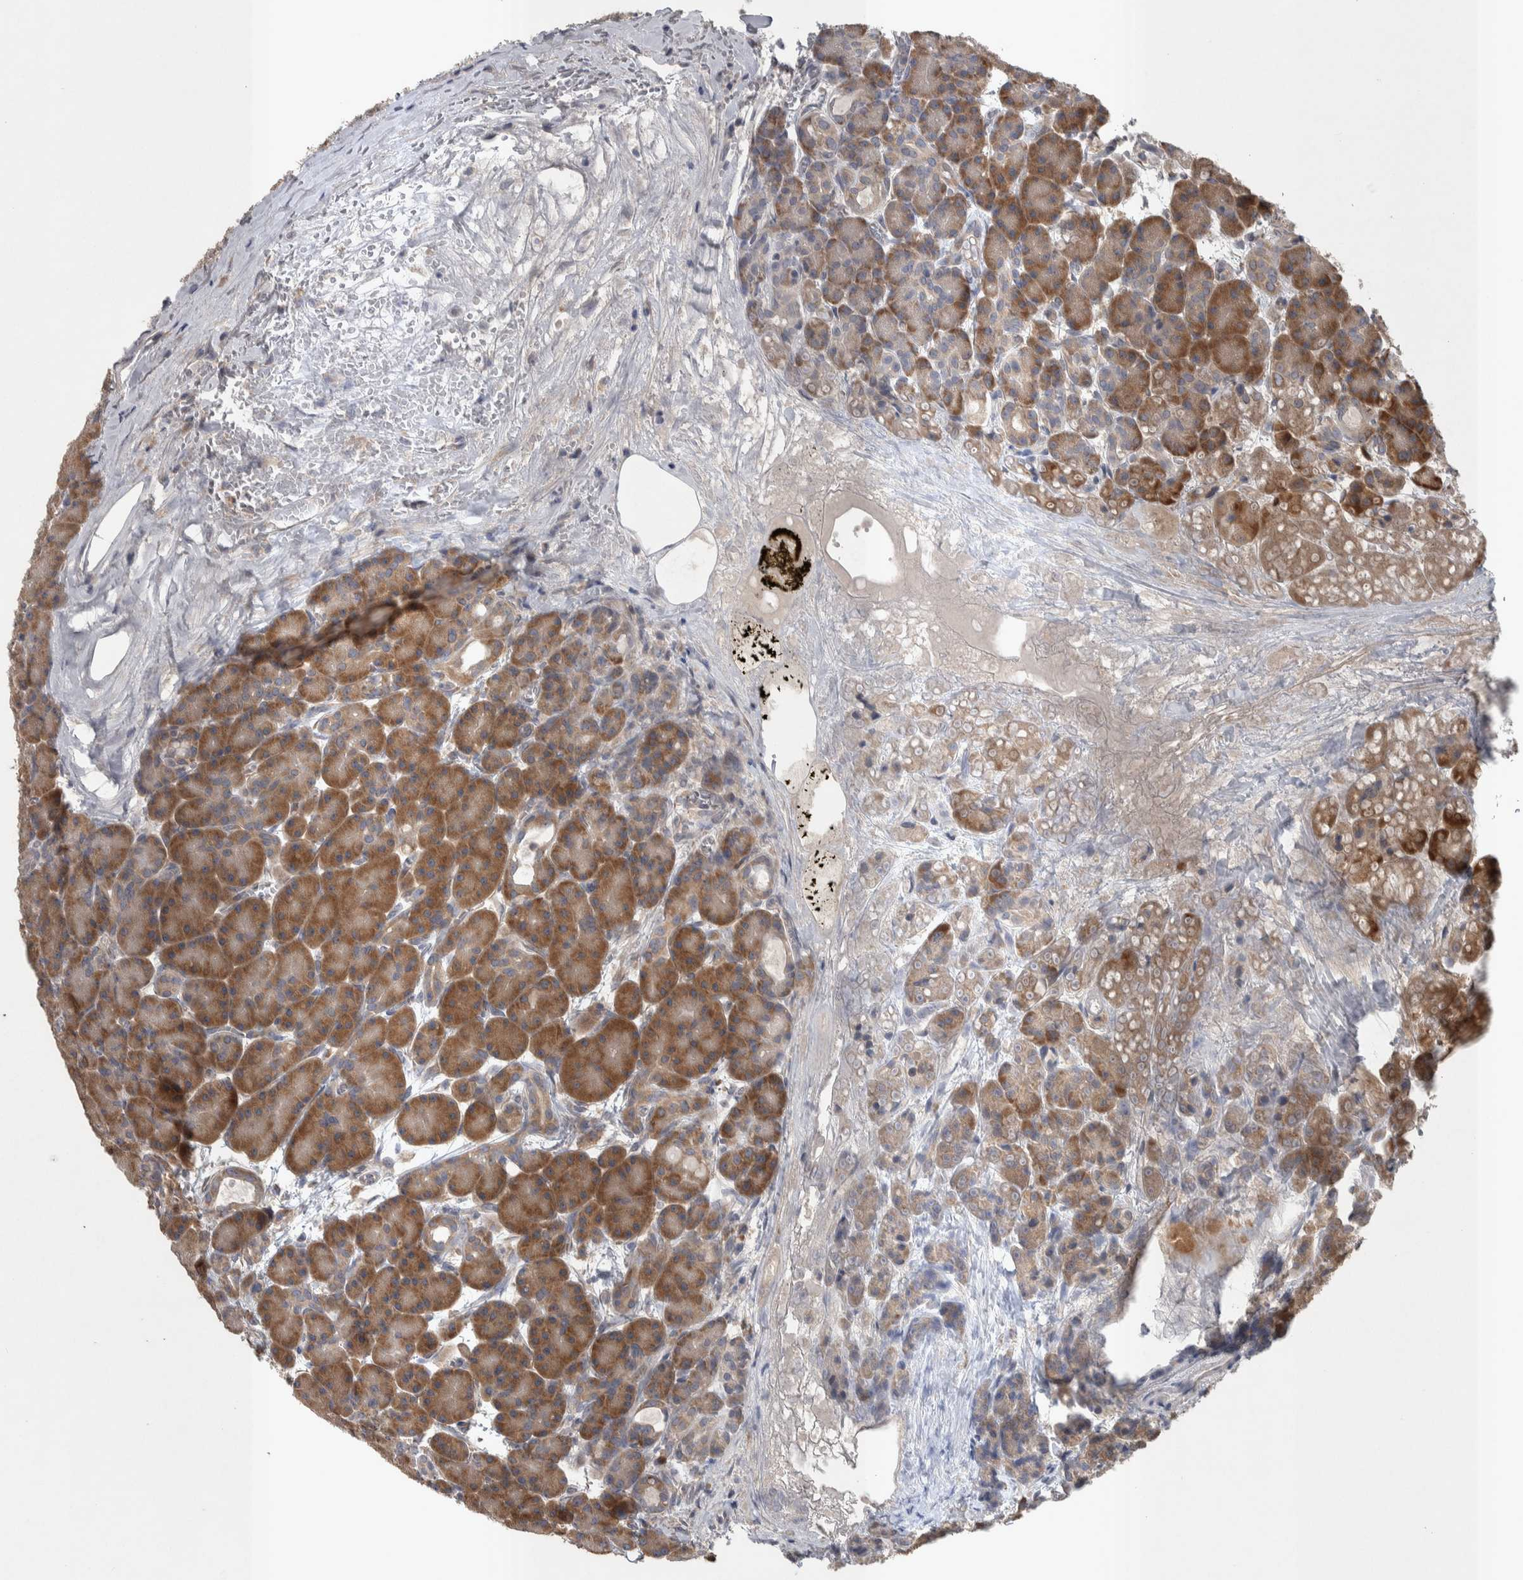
{"staining": {"intensity": "moderate", "quantity": ">75%", "location": "cytoplasmic/membranous"}, "tissue": "pancreas", "cell_type": "Exocrine glandular cells", "image_type": "normal", "snomed": [{"axis": "morphology", "description": "Normal tissue, NOS"}, {"axis": "topography", "description": "Pancreas"}], "caption": "Protein analysis of benign pancreas displays moderate cytoplasmic/membranous positivity in about >75% of exocrine glandular cells.", "gene": "SRP68", "patient": {"sex": "male", "age": 63}}